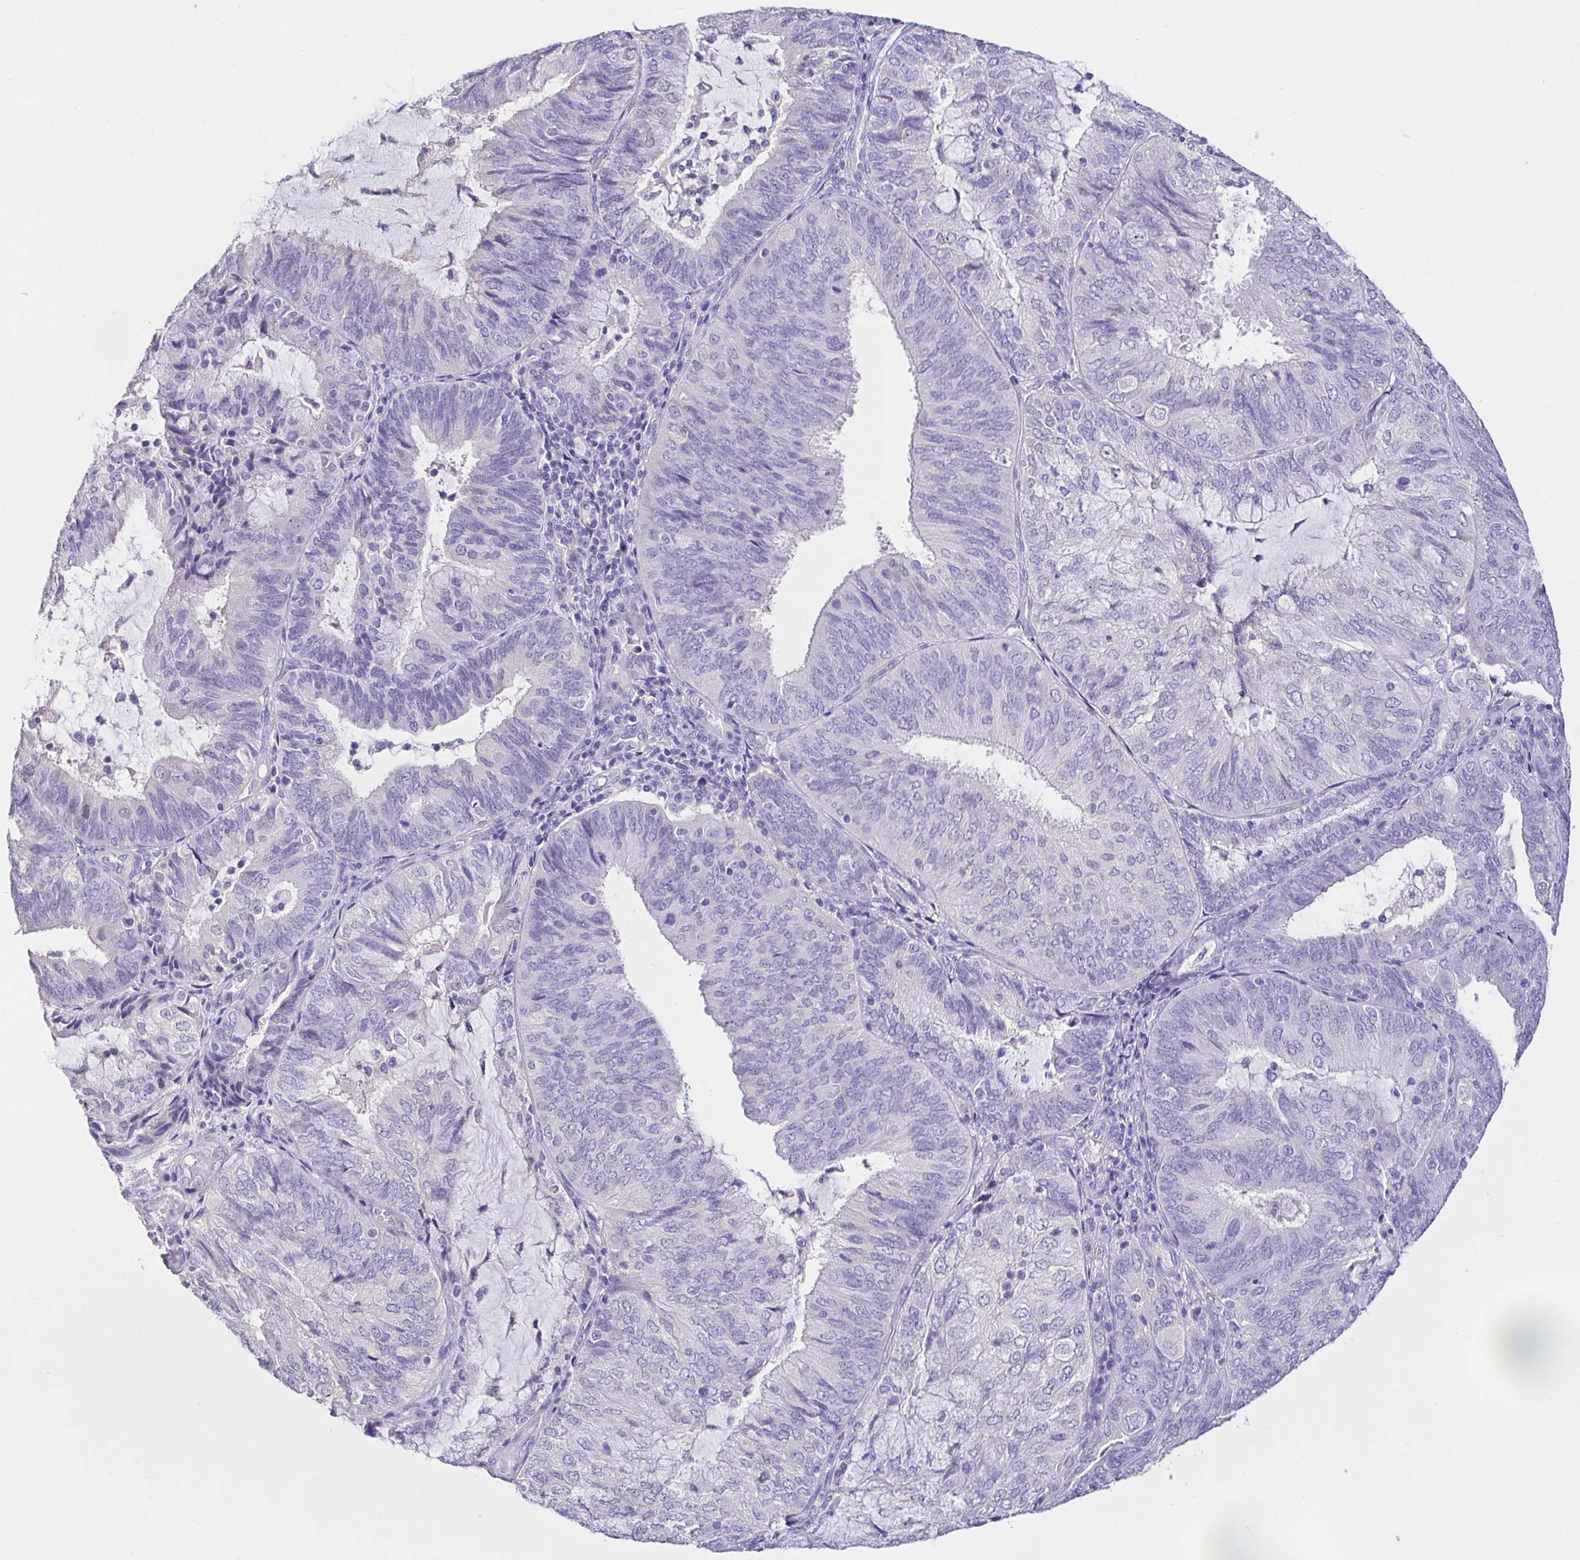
{"staining": {"intensity": "negative", "quantity": "none", "location": "none"}, "tissue": "endometrial cancer", "cell_type": "Tumor cells", "image_type": "cancer", "snomed": [{"axis": "morphology", "description": "Adenocarcinoma, NOS"}, {"axis": "topography", "description": "Endometrium"}], "caption": "High power microscopy image of an immunohistochemistry (IHC) photomicrograph of endometrial adenocarcinoma, revealing no significant expression in tumor cells.", "gene": "CDO1", "patient": {"sex": "female", "age": 81}}